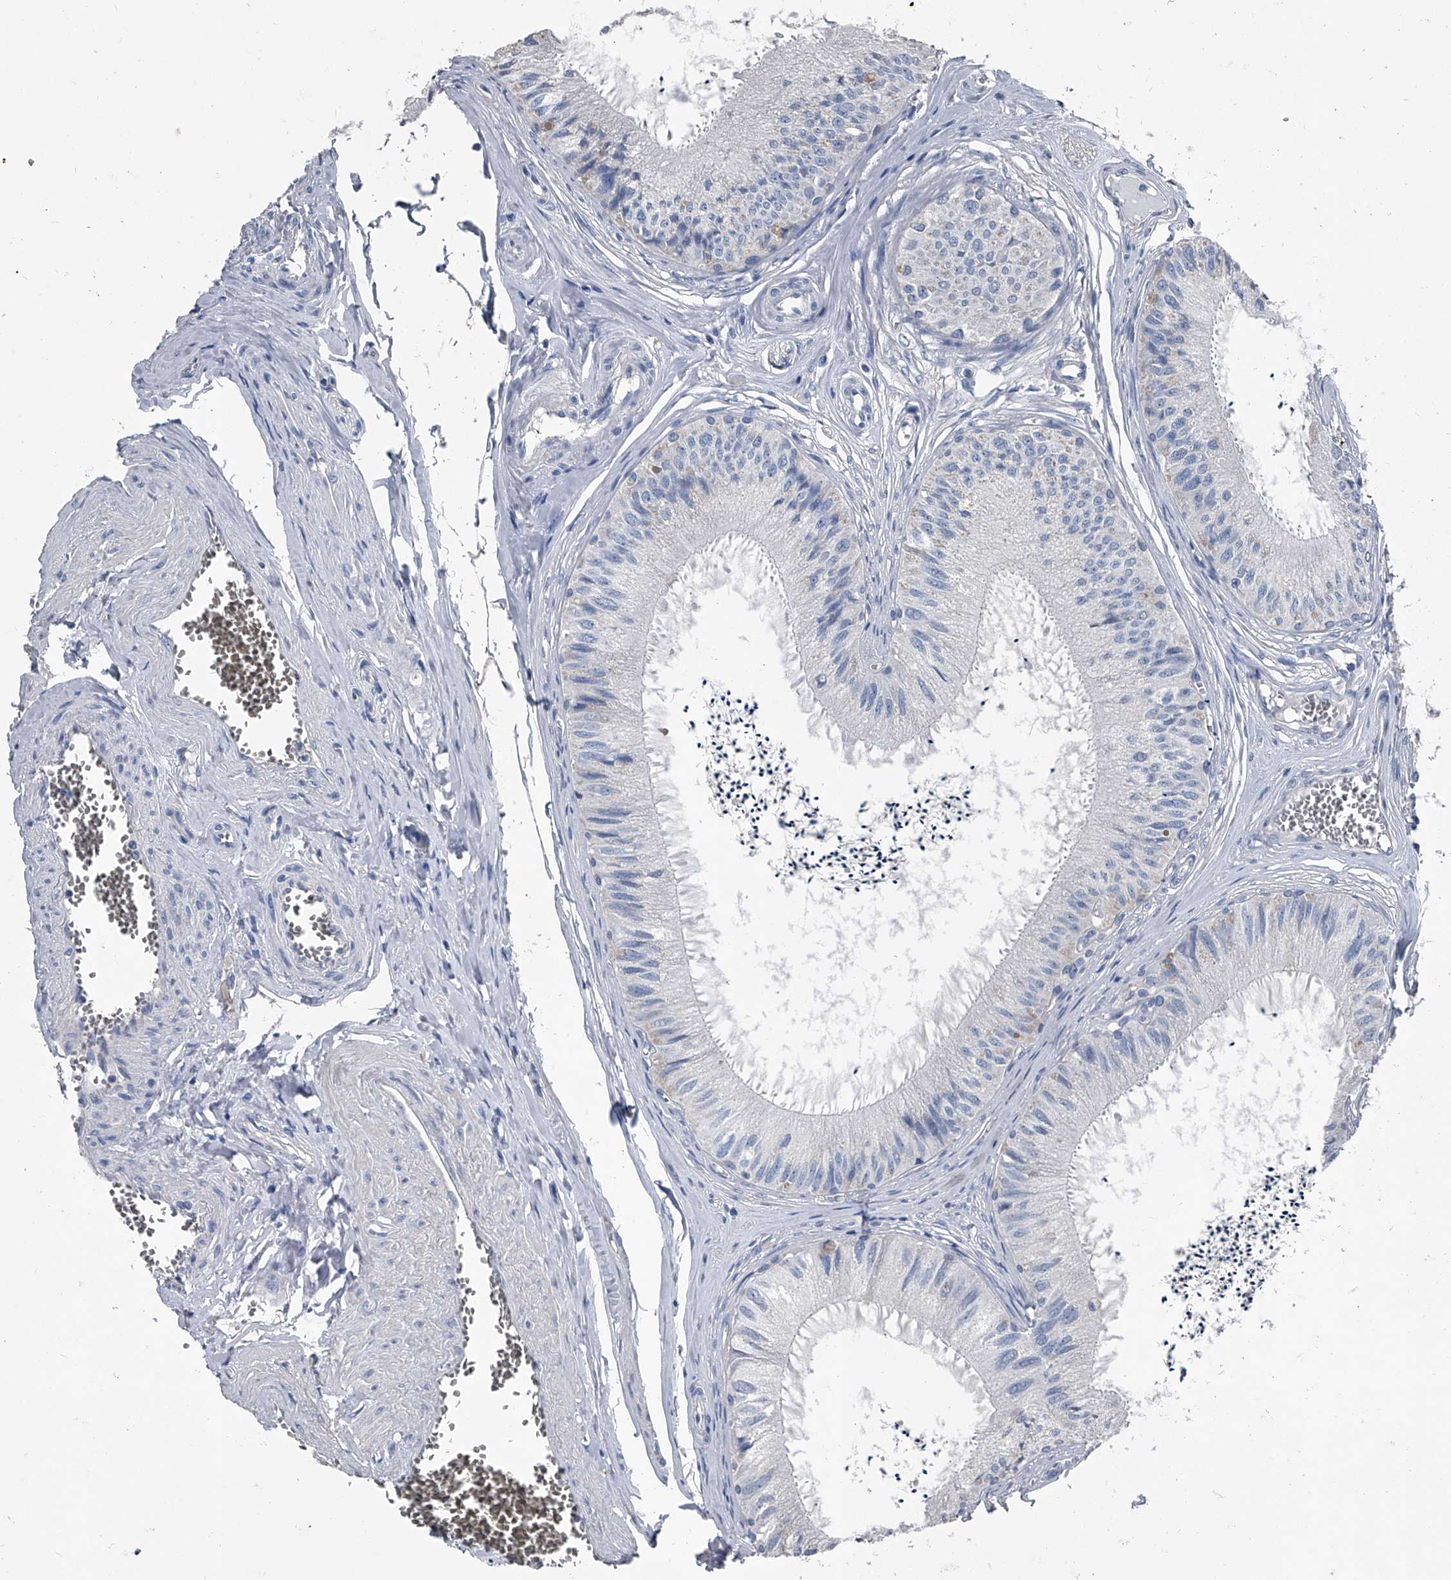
{"staining": {"intensity": "negative", "quantity": "none", "location": "none"}, "tissue": "epididymis", "cell_type": "Glandular cells", "image_type": "normal", "snomed": [{"axis": "morphology", "description": "Normal tissue, NOS"}, {"axis": "topography", "description": "Epididymis"}], "caption": "DAB (3,3'-diaminobenzidine) immunohistochemical staining of unremarkable human epididymis exhibits no significant positivity in glandular cells.", "gene": "KIF13A", "patient": {"sex": "male", "age": 79}}